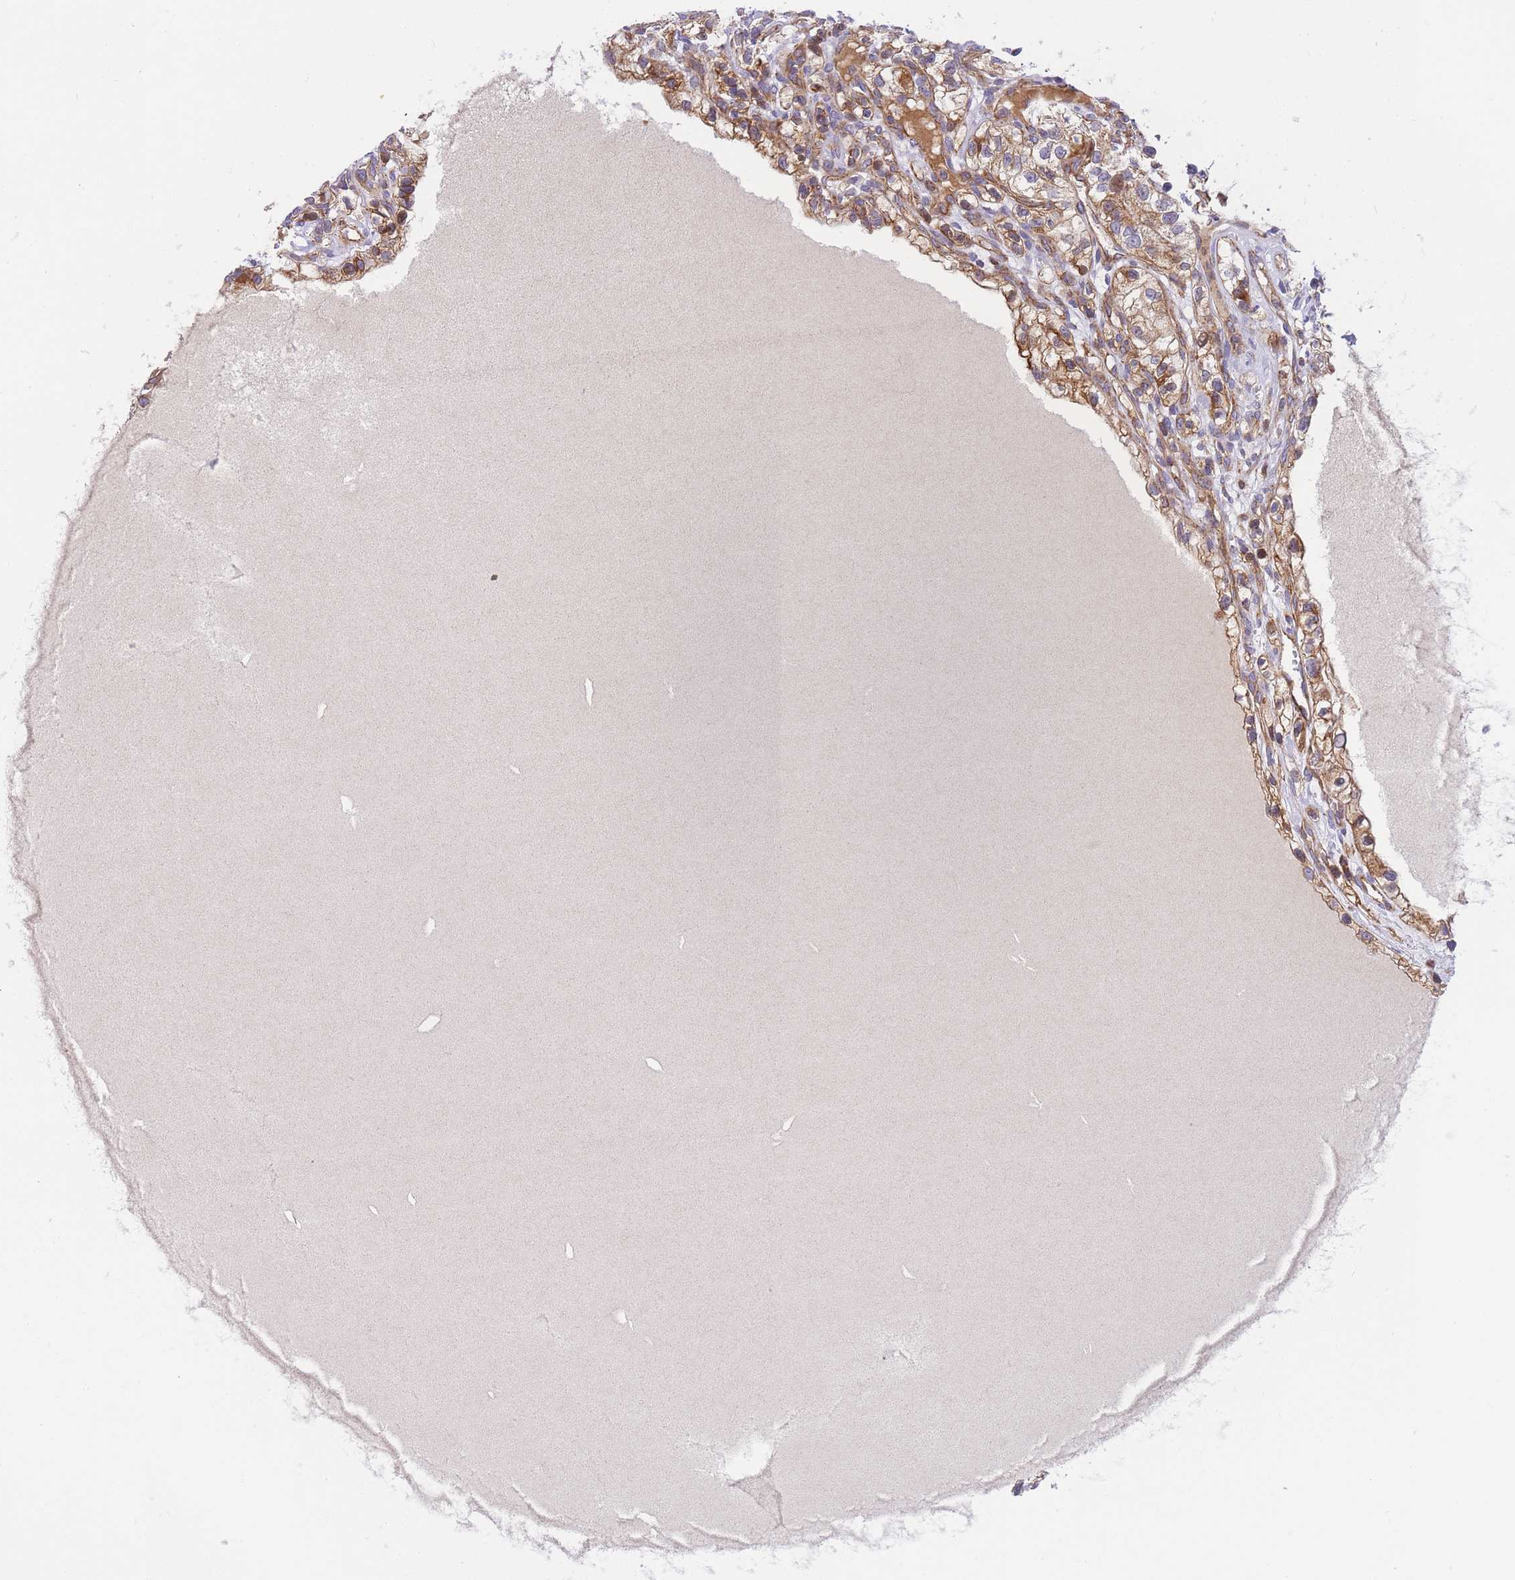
{"staining": {"intensity": "moderate", "quantity": ">75%", "location": "cytoplasmic/membranous"}, "tissue": "renal cancer", "cell_type": "Tumor cells", "image_type": "cancer", "snomed": [{"axis": "morphology", "description": "Adenocarcinoma, NOS"}, {"axis": "topography", "description": "Kidney"}], "caption": "Human renal cancer stained with a brown dye demonstrates moderate cytoplasmic/membranous positive positivity in approximately >75% of tumor cells.", "gene": "MTRES1", "patient": {"sex": "female", "age": 57}}